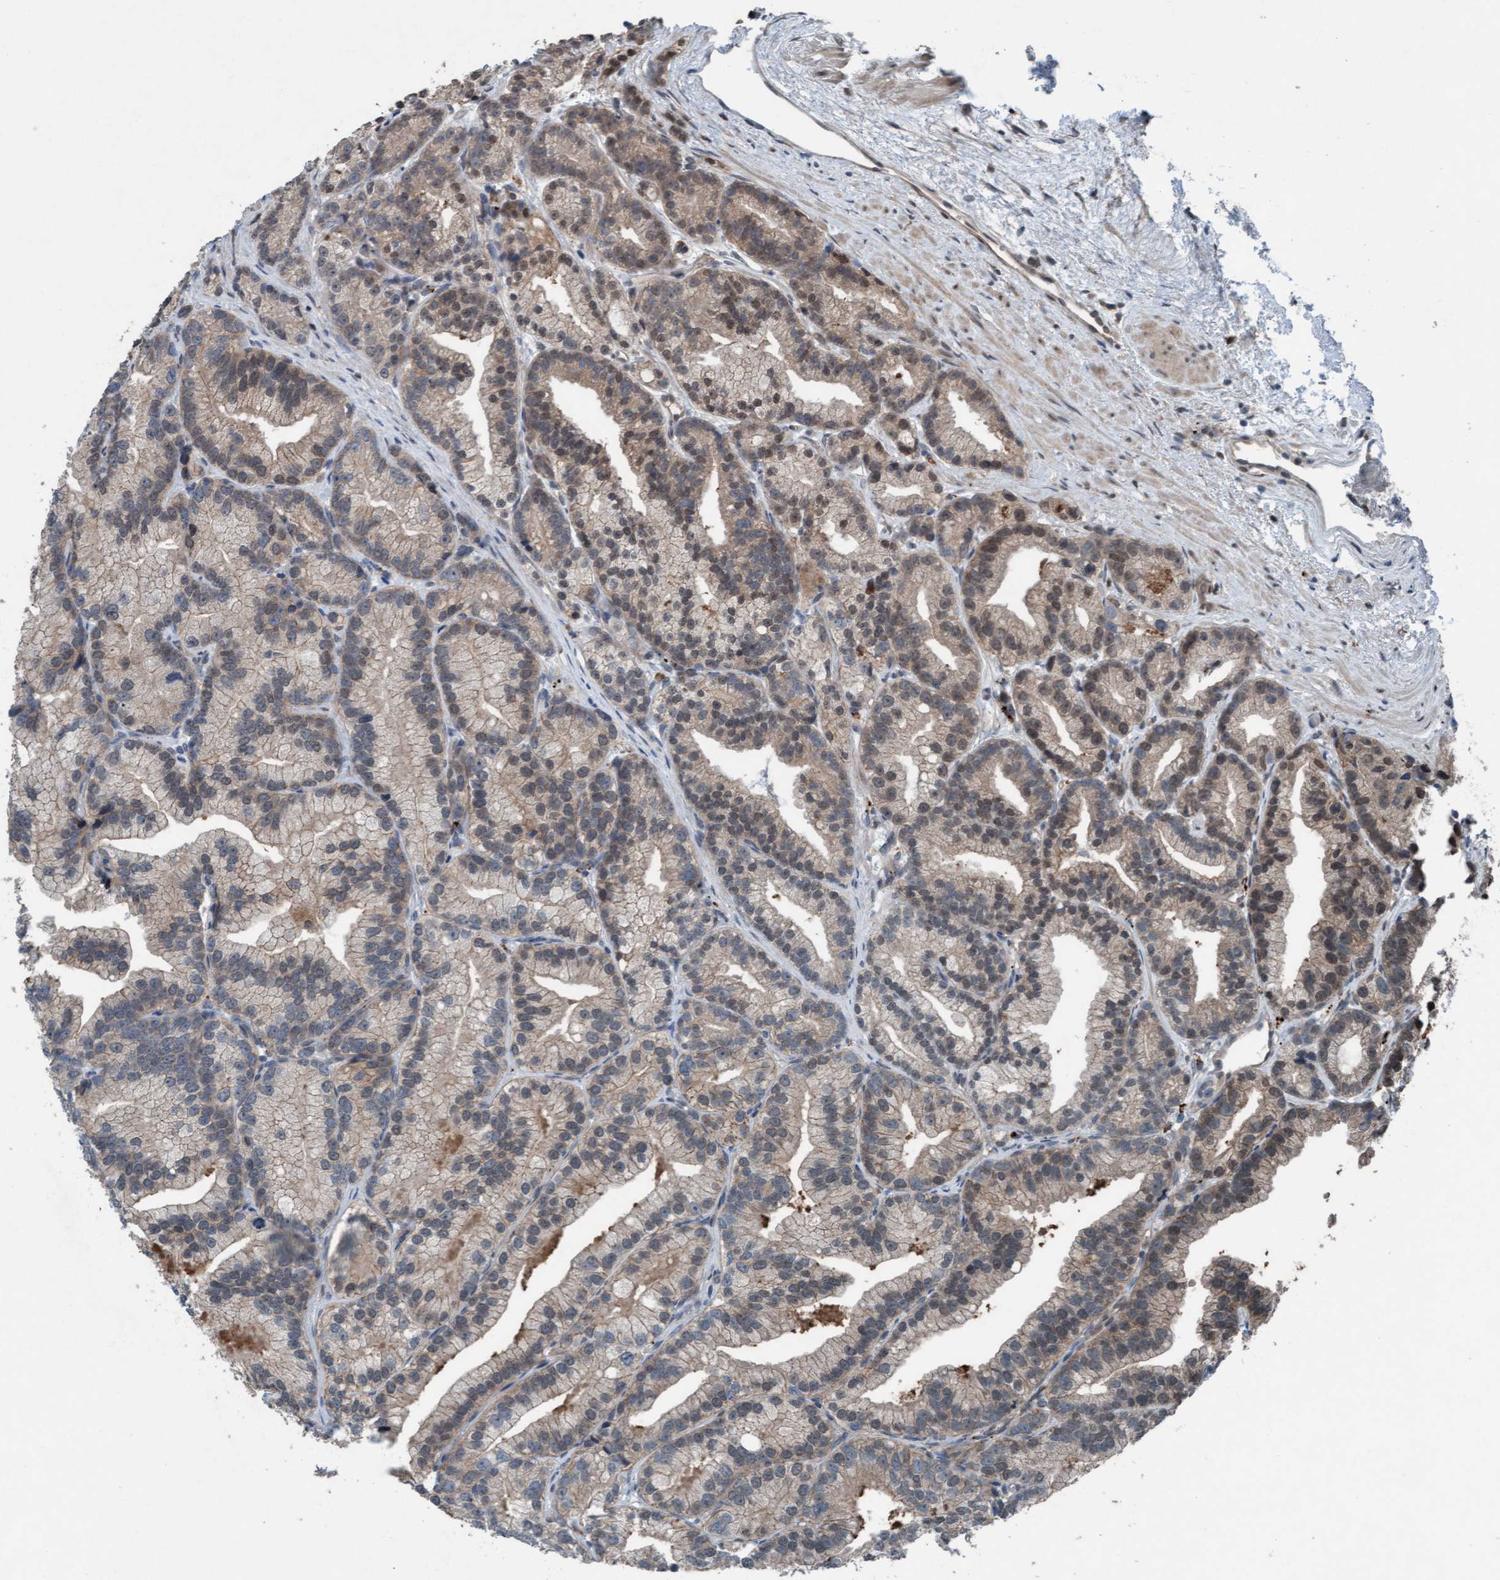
{"staining": {"intensity": "weak", "quantity": ">75%", "location": "cytoplasmic/membranous,nuclear"}, "tissue": "prostate cancer", "cell_type": "Tumor cells", "image_type": "cancer", "snomed": [{"axis": "morphology", "description": "Adenocarcinoma, Low grade"}, {"axis": "topography", "description": "Prostate"}], "caption": "The histopathology image reveals staining of prostate cancer (adenocarcinoma (low-grade)), revealing weak cytoplasmic/membranous and nuclear protein positivity (brown color) within tumor cells.", "gene": "PLXNB2", "patient": {"sex": "male", "age": 89}}